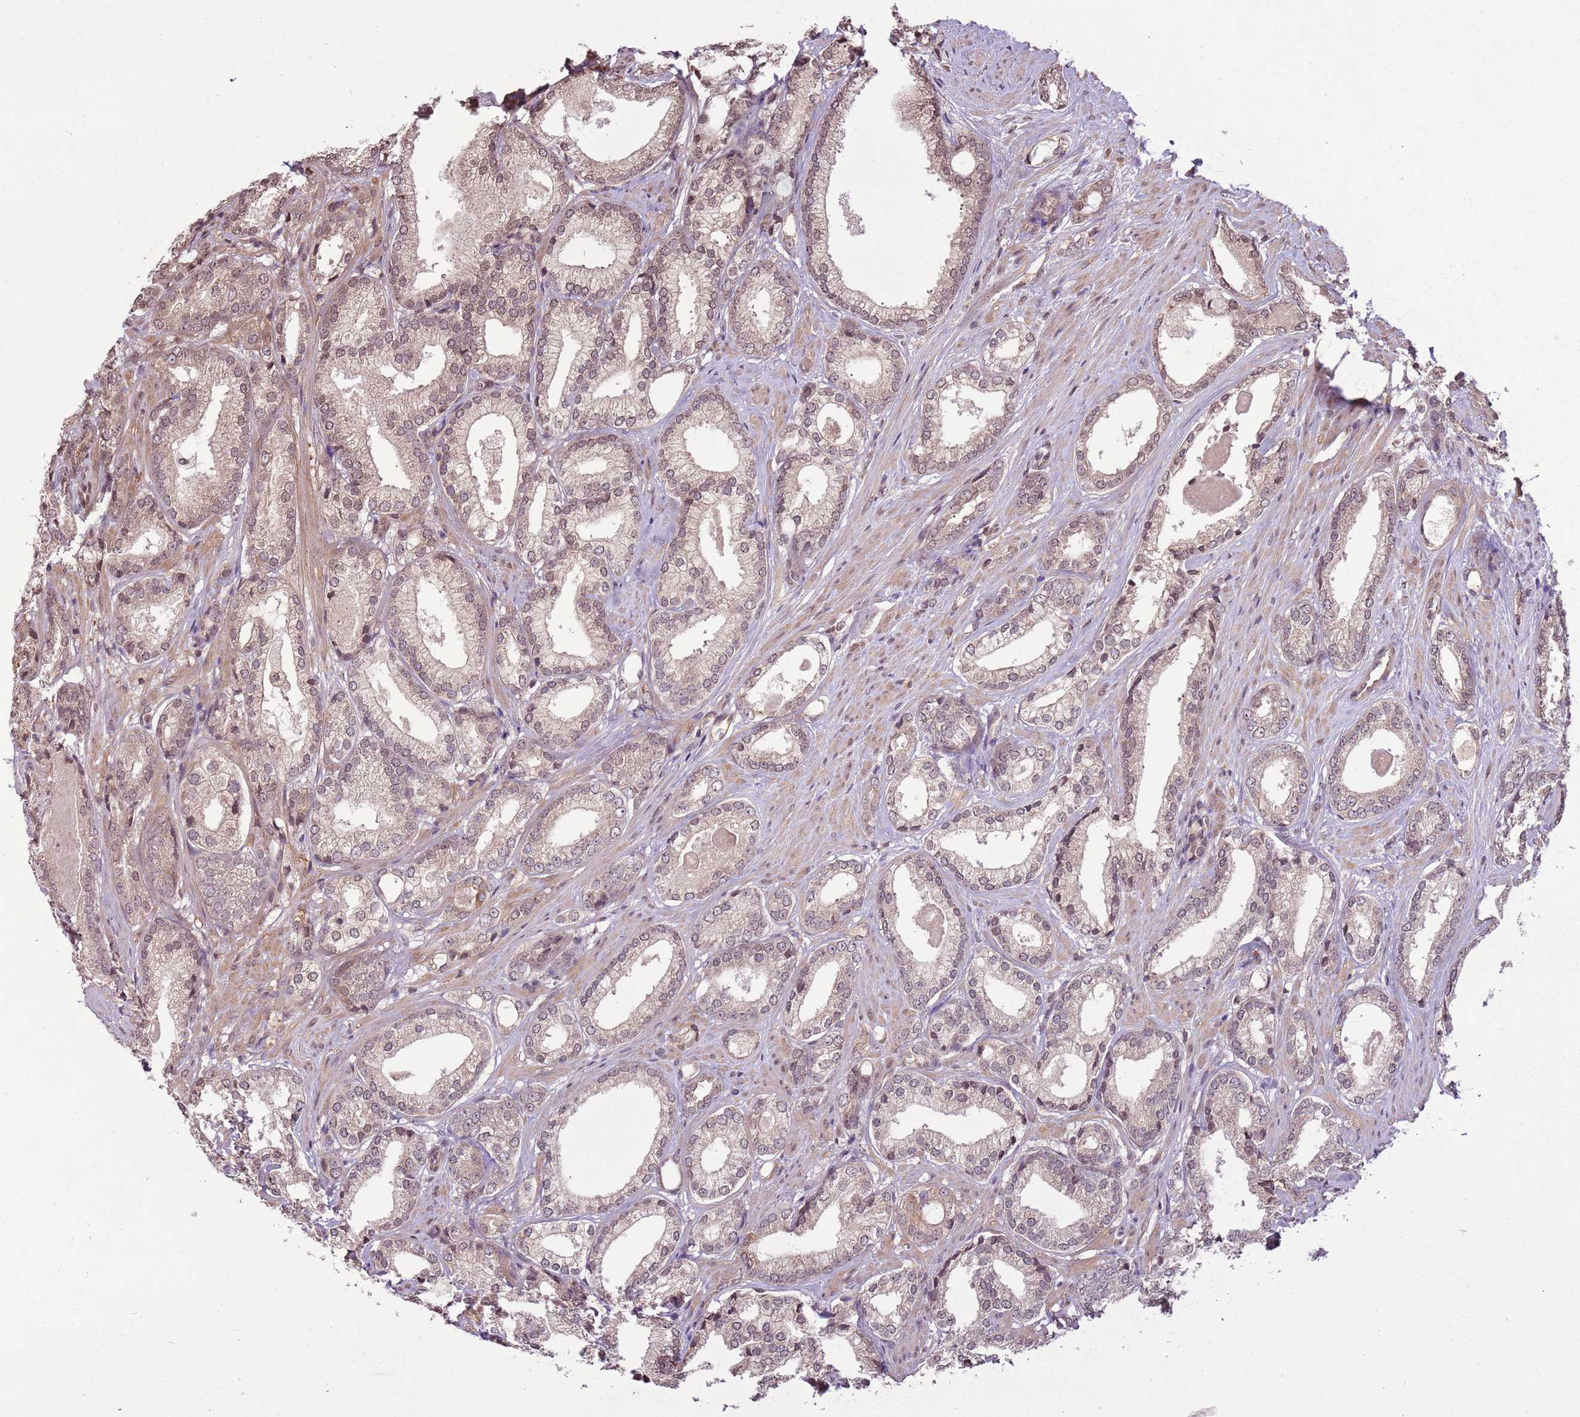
{"staining": {"intensity": "weak", "quantity": "<25%", "location": "cytoplasmic/membranous,nuclear"}, "tissue": "prostate cancer", "cell_type": "Tumor cells", "image_type": "cancer", "snomed": [{"axis": "morphology", "description": "Adenocarcinoma, Low grade"}, {"axis": "topography", "description": "Prostate"}], "caption": "IHC photomicrograph of neoplastic tissue: human low-grade adenocarcinoma (prostate) stained with DAB (3,3'-diaminobenzidine) exhibits no significant protein expression in tumor cells. The staining is performed using DAB brown chromogen with nuclei counter-stained in using hematoxylin.", "gene": "CAPN9", "patient": {"sex": "male", "age": 68}}